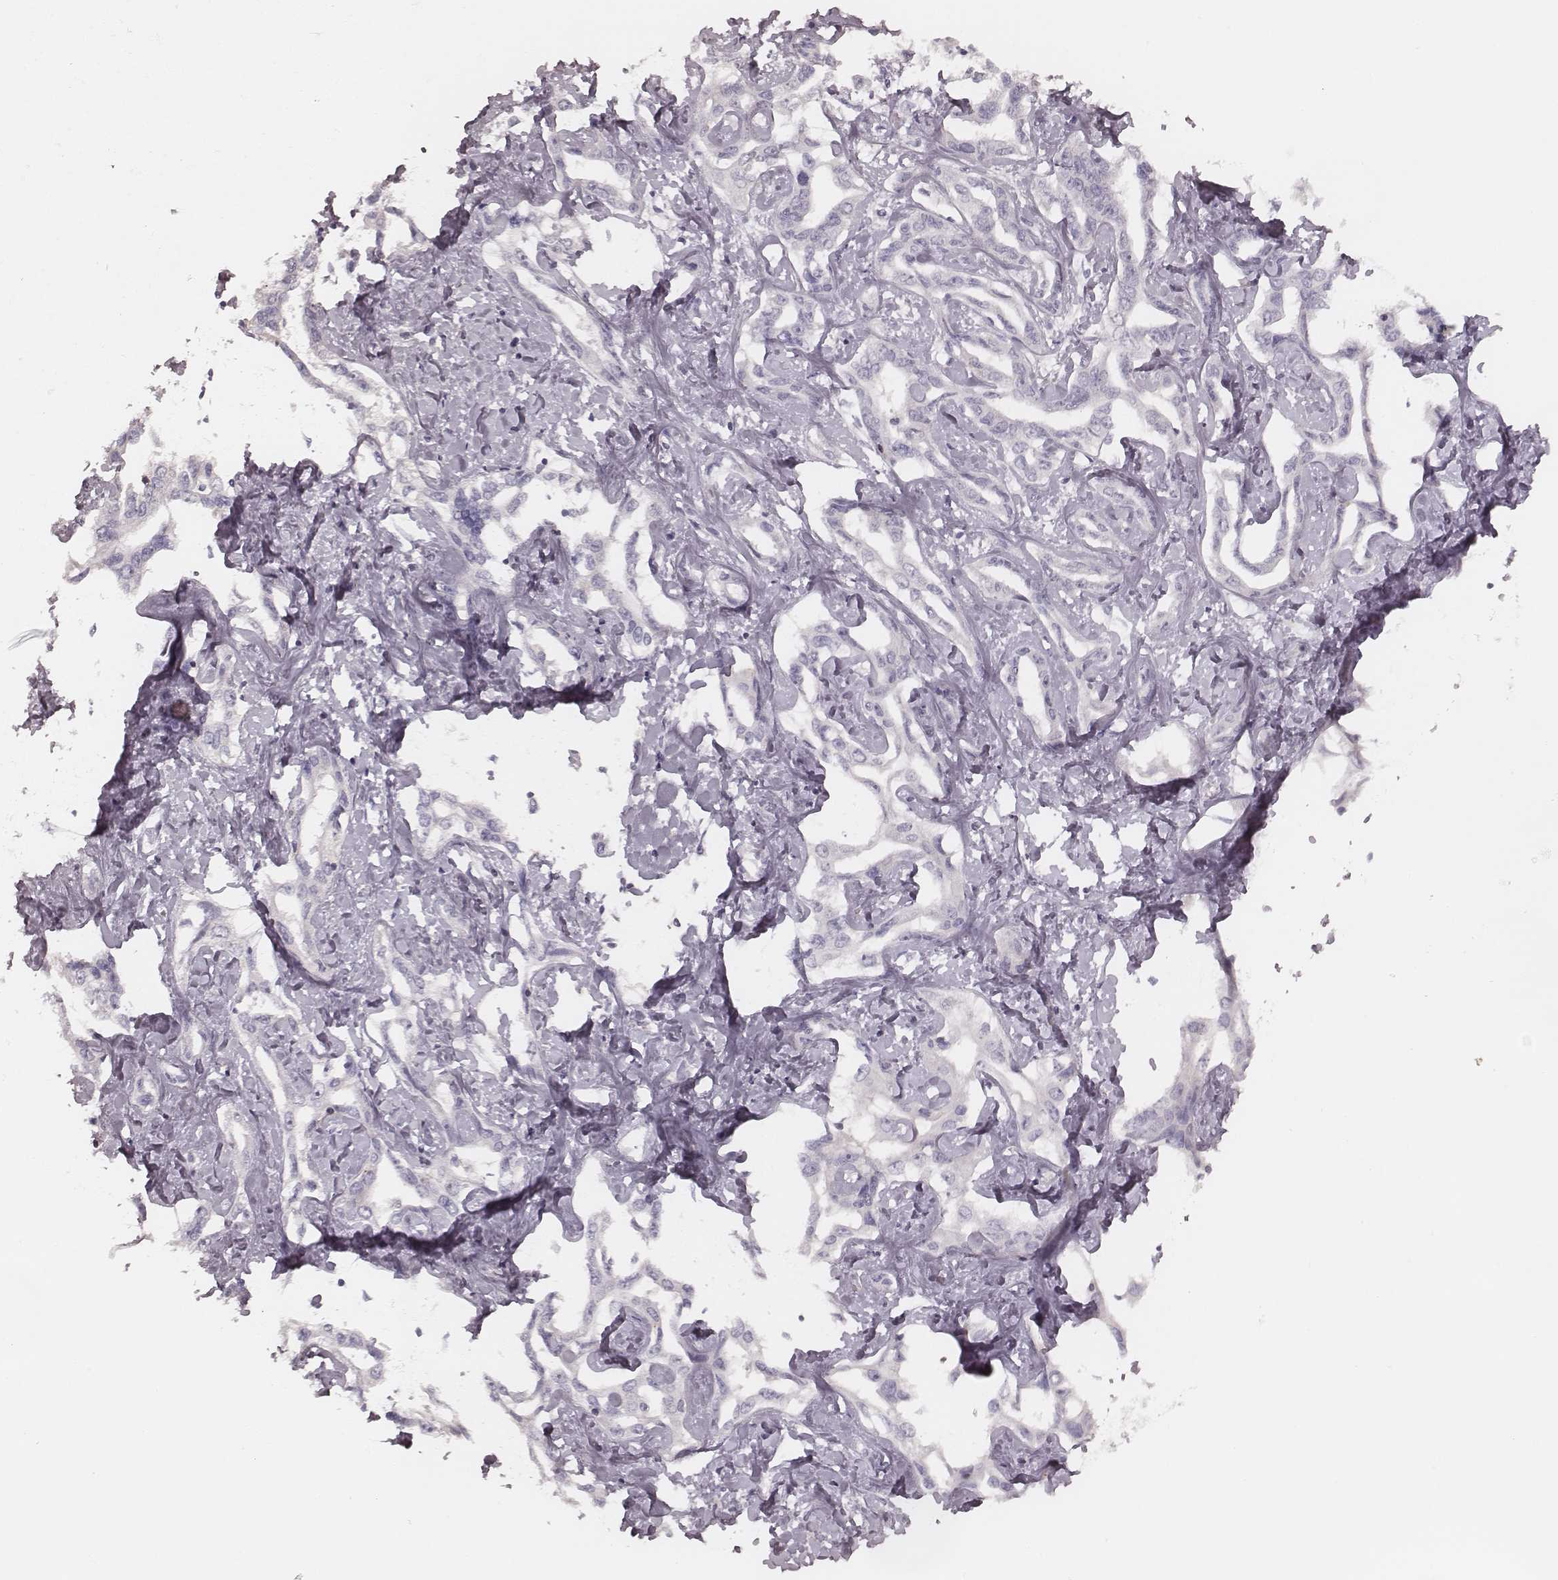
{"staining": {"intensity": "negative", "quantity": "none", "location": "none"}, "tissue": "liver cancer", "cell_type": "Tumor cells", "image_type": "cancer", "snomed": [{"axis": "morphology", "description": "Cholangiocarcinoma"}, {"axis": "topography", "description": "Liver"}], "caption": "DAB immunohistochemical staining of human liver cholangiocarcinoma shows no significant expression in tumor cells.", "gene": "MSX1", "patient": {"sex": "male", "age": 59}}